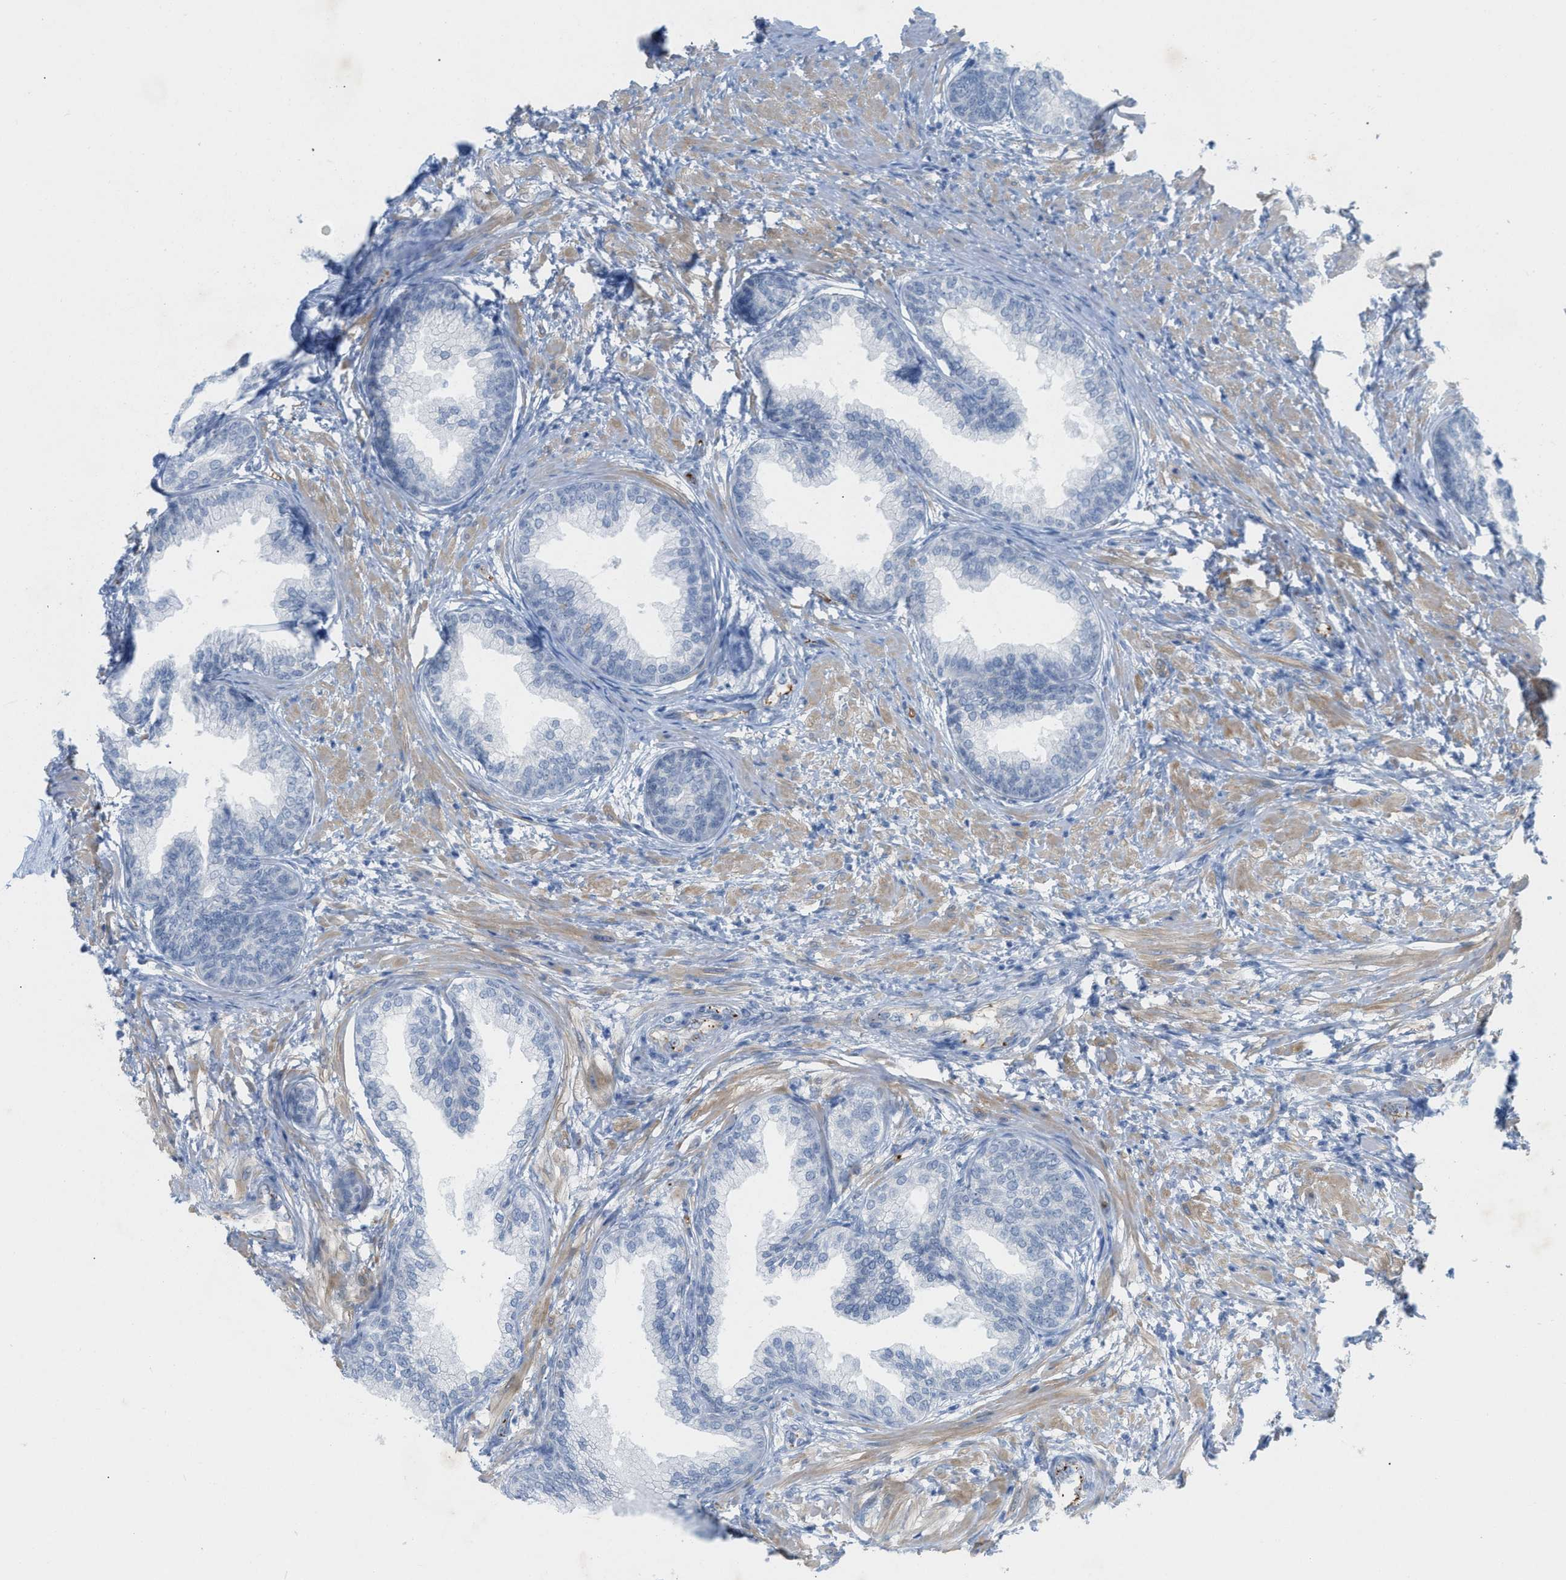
{"staining": {"intensity": "negative", "quantity": "none", "location": "none"}, "tissue": "prostate", "cell_type": "Glandular cells", "image_type": "normal", "snomed": [{"axis": "morphology", "description": "Normal tissue, NOS"}, {"axis": "topography", "description": "Prostate"}], "caption": "IHC photomicrograph of normal prostate: prostate stained with DAB reveals no significant protein positivity in glandular cells.", "gene": "HLTF", "patient": {"sex": "male", "age": 76}}